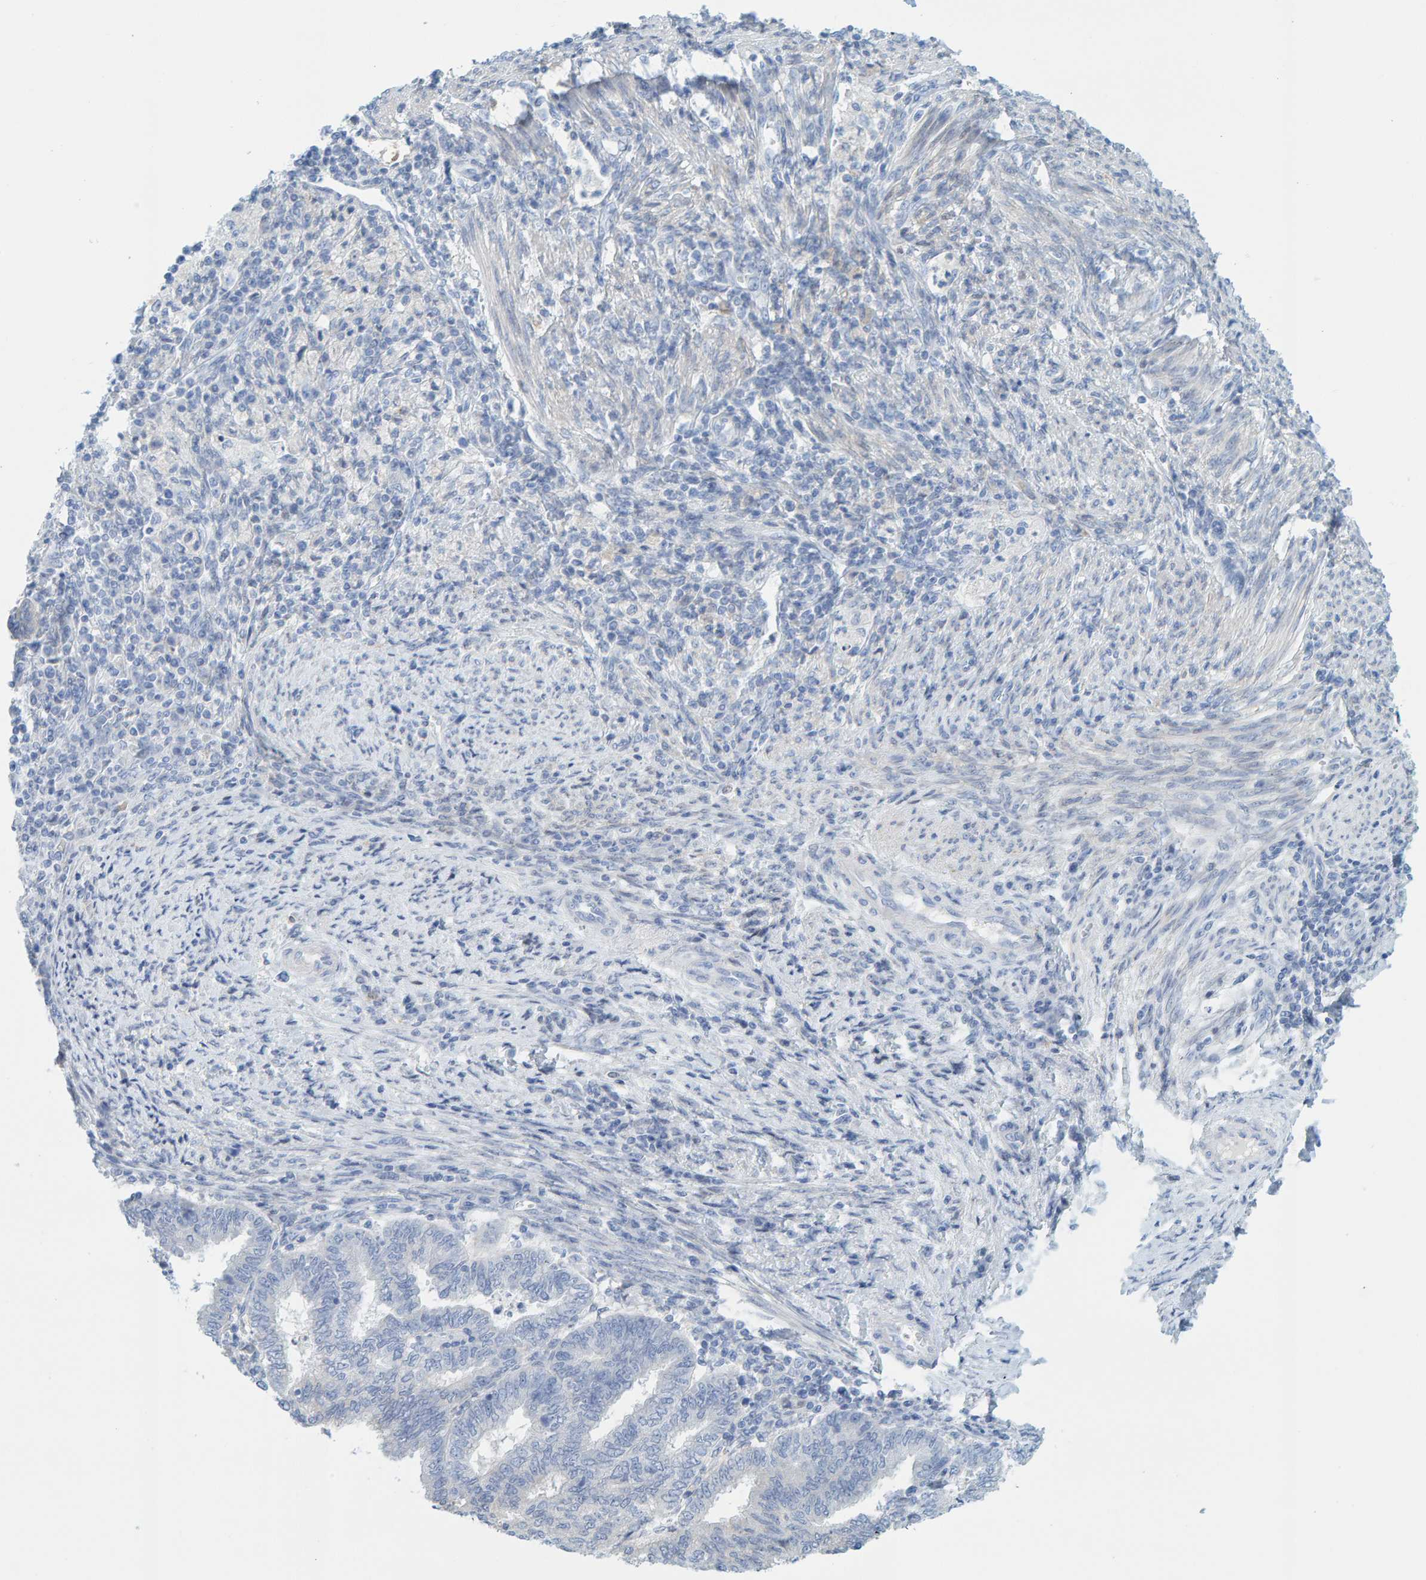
{"staining": {"intensity": "negative", "quantity": "none", "location": "none"}, "tissue": "endometrial cancer", "cell_type": "Tumor cells", "image_type": "cancer", "snomed": [{"axis": "morphology", "description": "Polyp, NOS"}, {"axis": "morphology", "description": "Adenocarcinoma, NOS"}, {"axis": "morphology", "description": "Adenoma, NOS"}, {"axis": "topography", "description": "Endometrium"}], "caption": "Tumor cells are negative for brown protein staining in endometrial adenoma.", "gene": "KLHL11", "patient": {"sex": "female", "age": 79}}